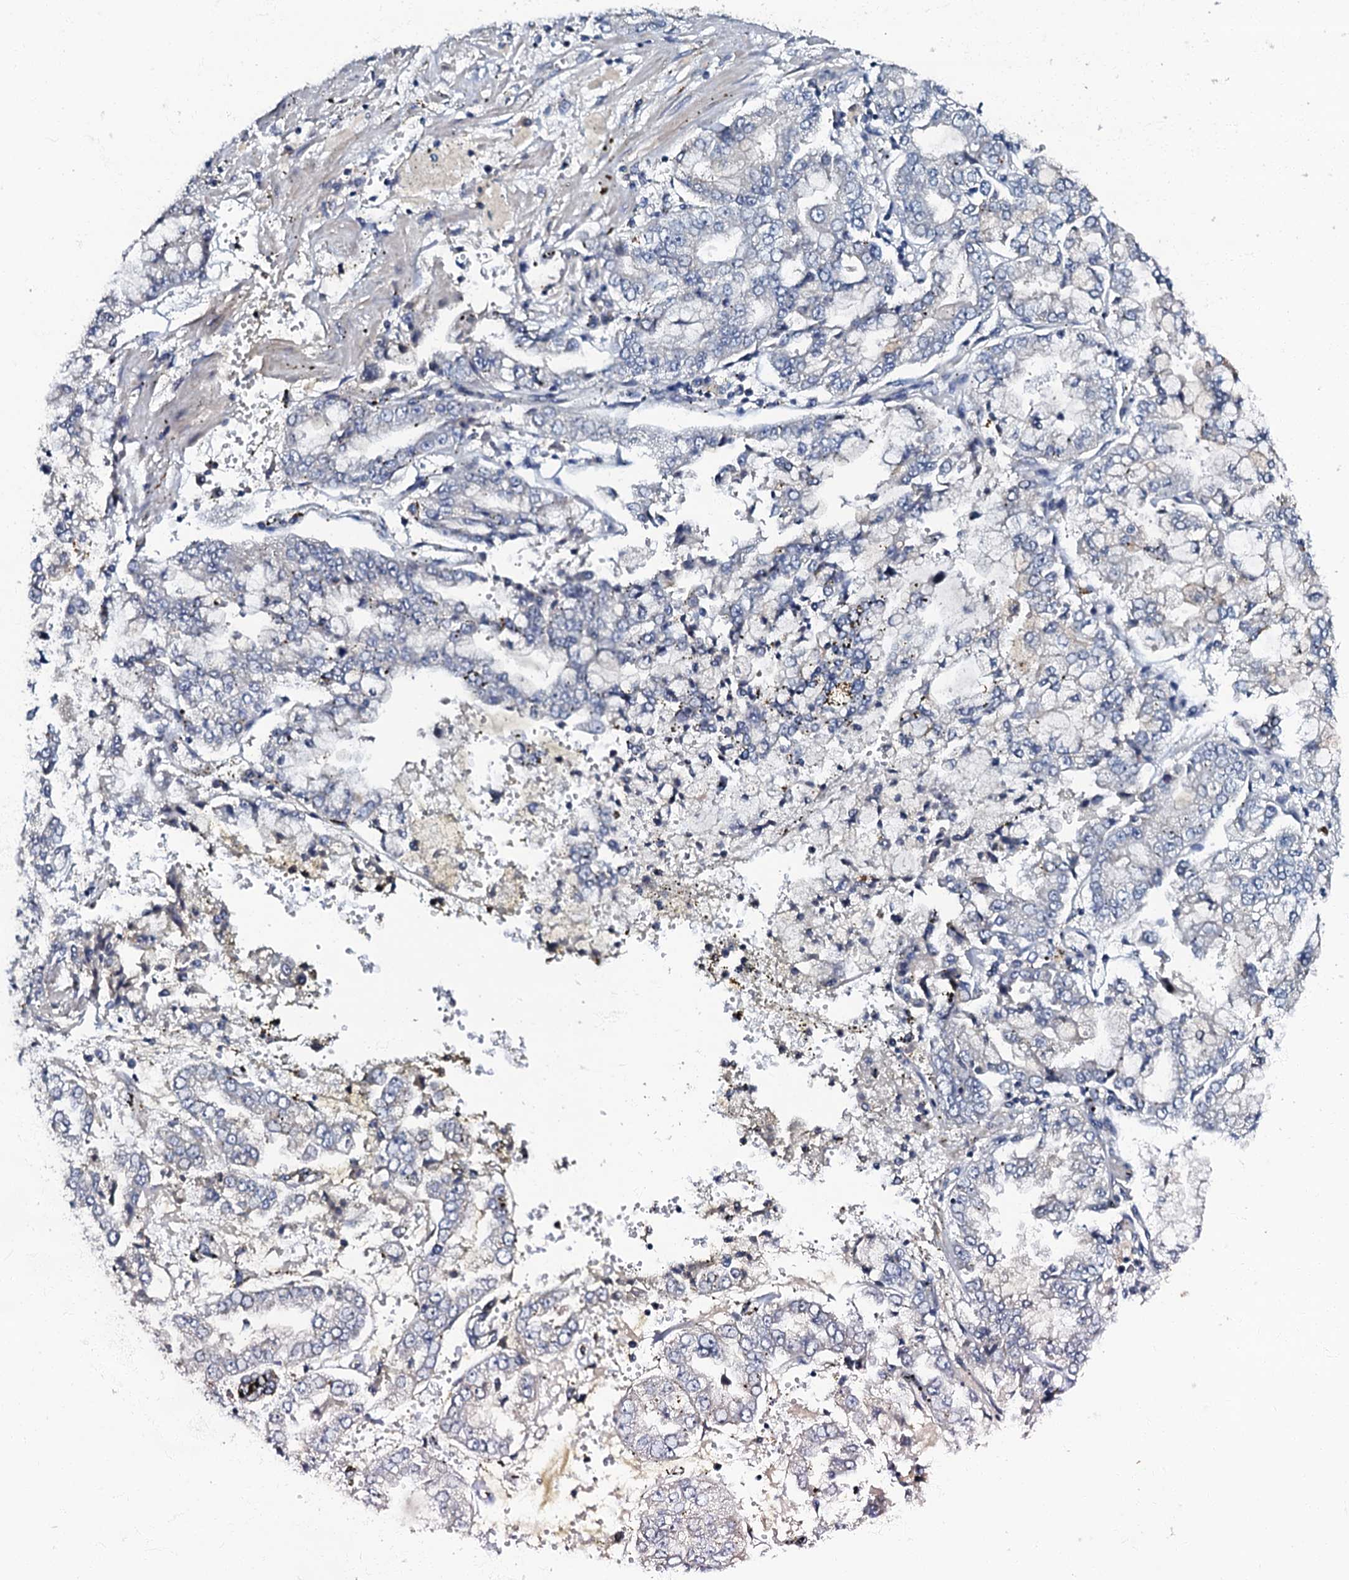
{"staining": {"intensity": "negative", "quantity": "none", "location": "none"}, "tissue": "stomach cancer", "cell_type": "Tumor cells", "image_type": "cancer", "snomed": [{"axis": "morphology", "description": "Adenocarcinoma, NOS"}, {"axis": "topography", "description": "Stomach"}], "caption": "Adenocarcinoma (stomach) was stained to show a protein in brown. There is no significant expression in tumor cells. (DAB immunohistochemistry (IHC) visualized using brightfield microscopy, high magnification).", "gene": "OLAH", "patient": {"sex": "male", "age": 76}}